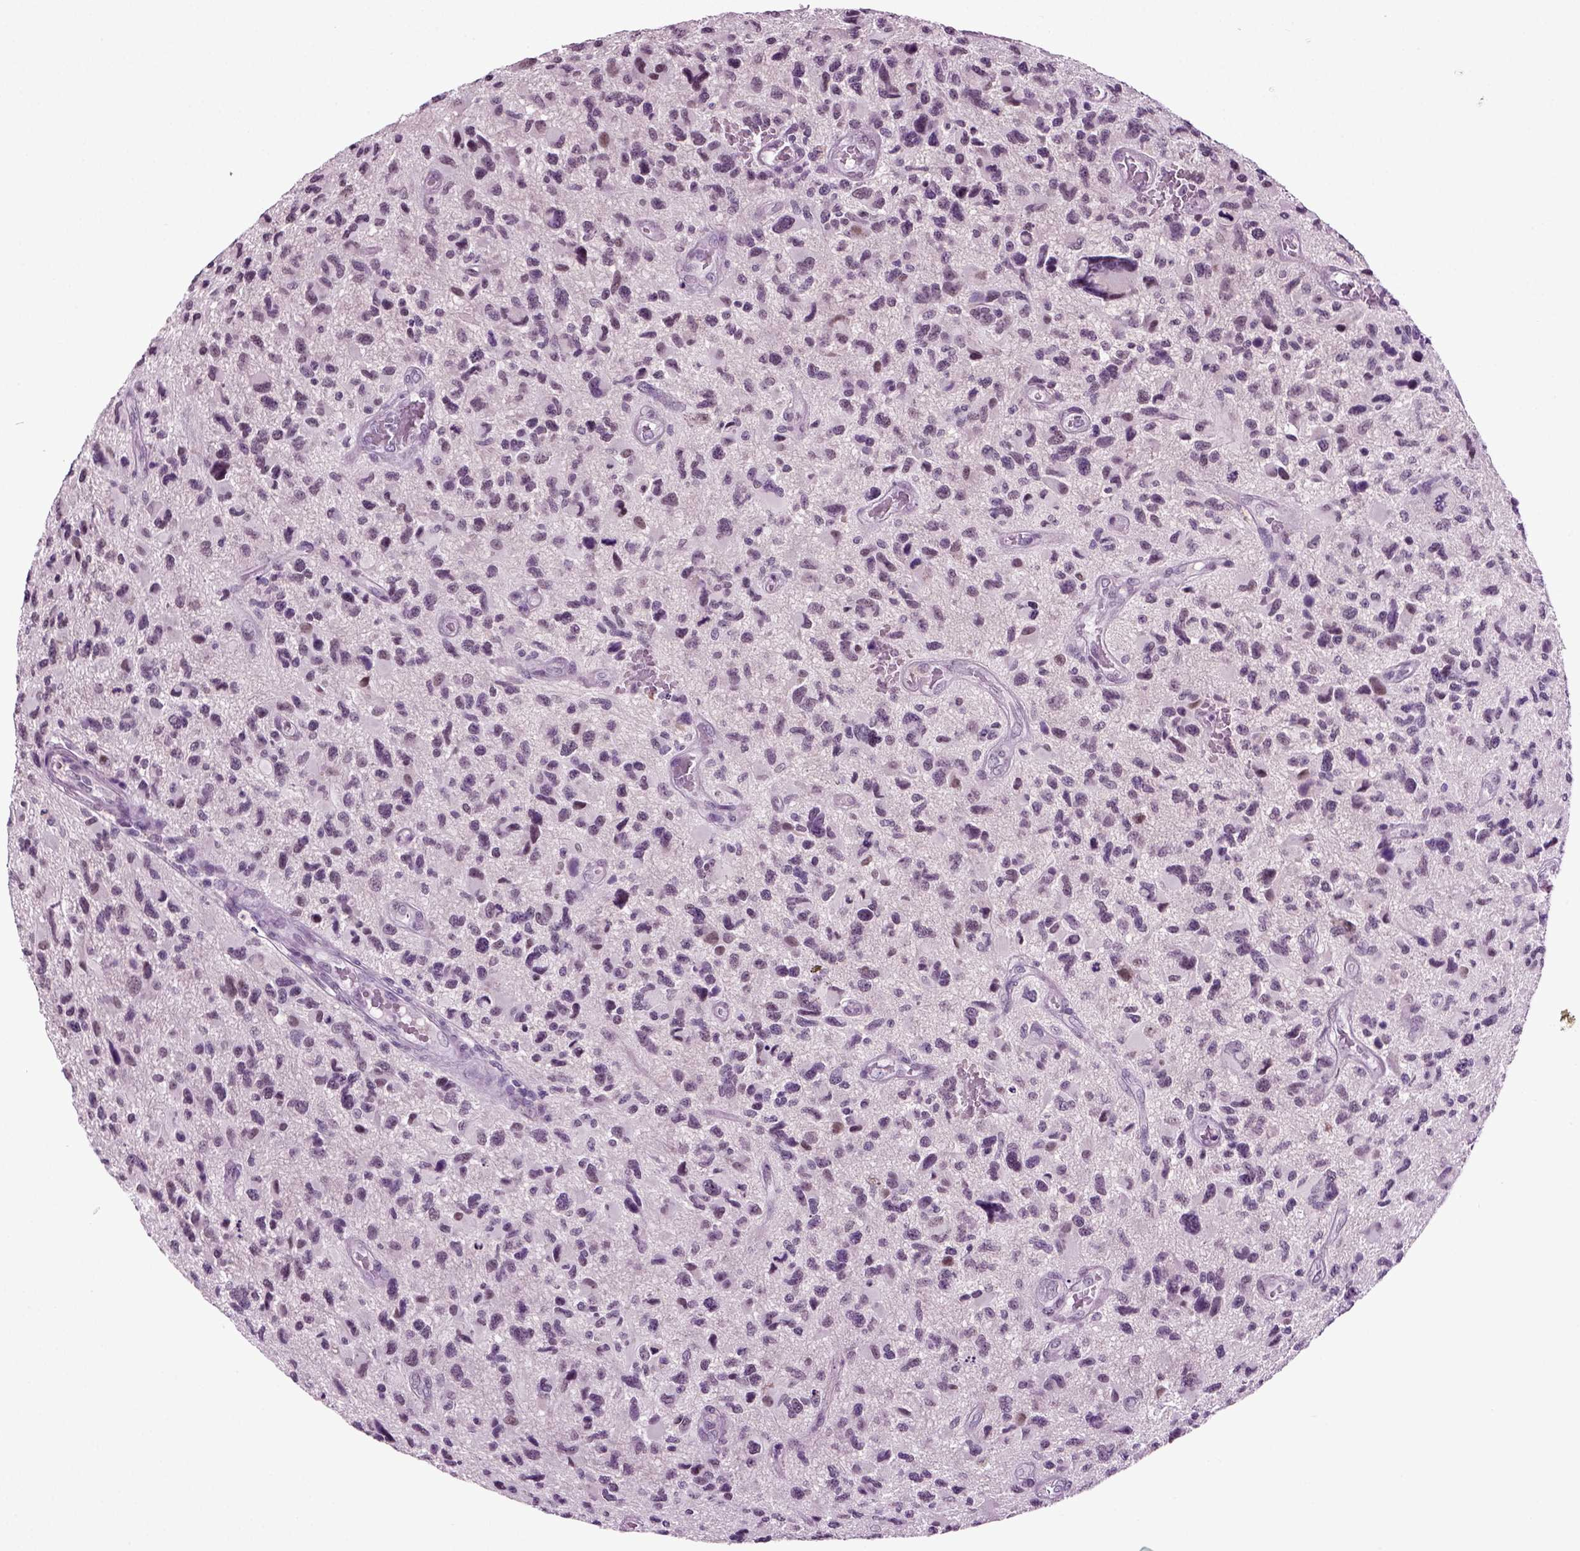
{"staining": {"intensity": "negative", "quantity": "none", "location": "none"}, "tissue": "glioma", "cell_type": "Tumor cells", "image_type": "cancer", "snomed": [{"axis": "morphology", "description": "Glioma, malignant, NOS"}, {"axis": "morphology", "description": "Glioma, malignant, High grade"}, {"axis": "topography", "description": "Brain"}], "caption": "High power microscopy photomicrograph of an immunohistochemistry photomicrograph of malignant high-grade glioma, revealing no significant positivity in tumor cells.", "gene": "SPATA17", "patient": {"sex": "female", "age": 71}}